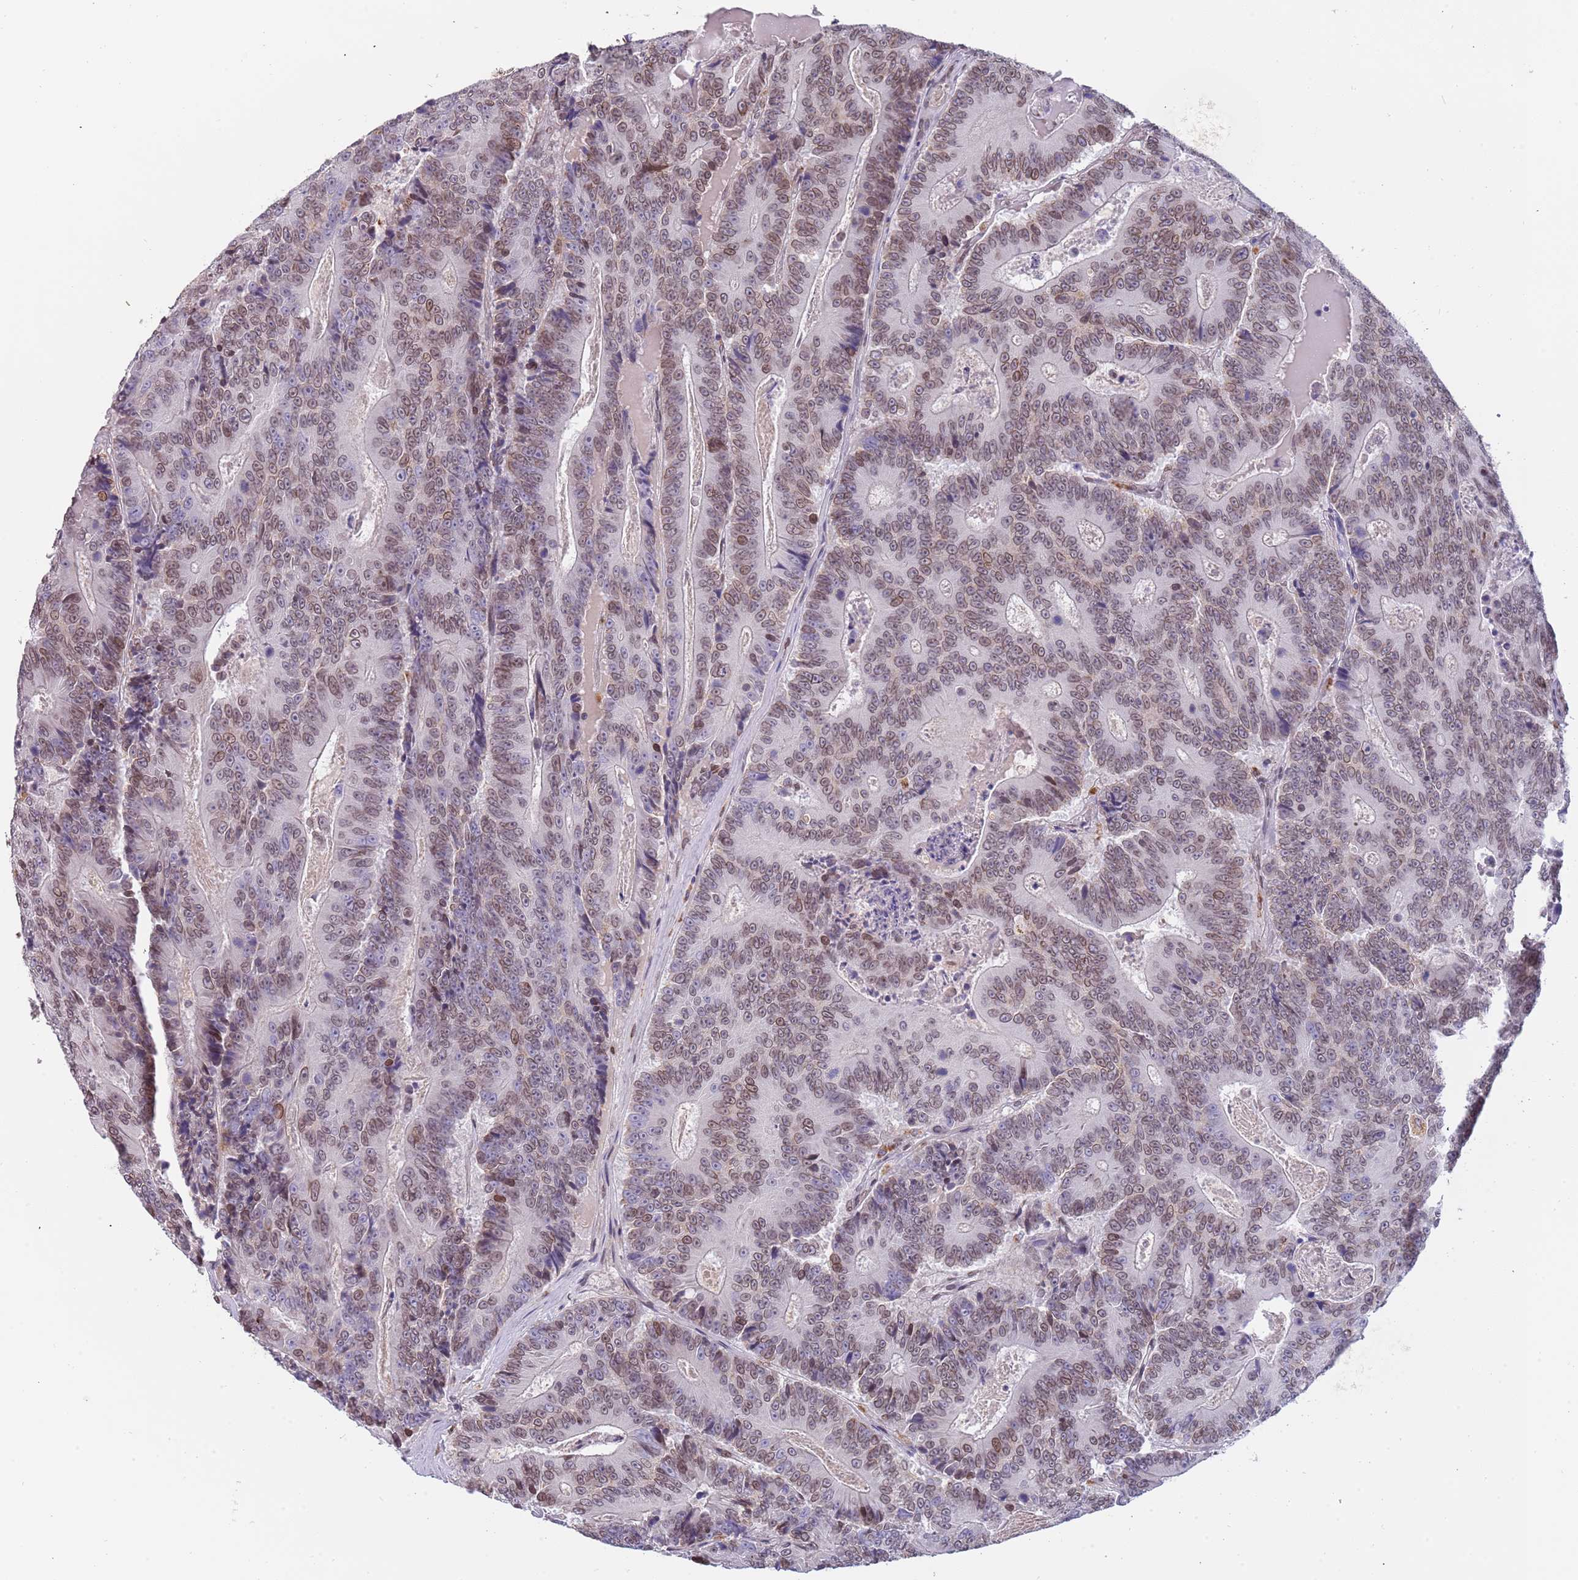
{"staining": {"intensity": "weak", "quantity": ">75%", "location": "cytoplasmic/membranous,nuclear"}, "tissue": "colorectal cancer", "cell_type": "Tumor cells", "image_type": "cancer", "snomed": [{"axis": "morphology", "description": "Adenocarcinoma, NOS"}, {"axis": "topography", "description": "Colon"}], "caption": "The immunohistochemical stain highlights weak cytoplasmic/membranous and nuclear expression in tumor cells of colorectal cancer tissue.", "gene": "KLHDC2", "patient": {"sex": "male", "age": 83}}